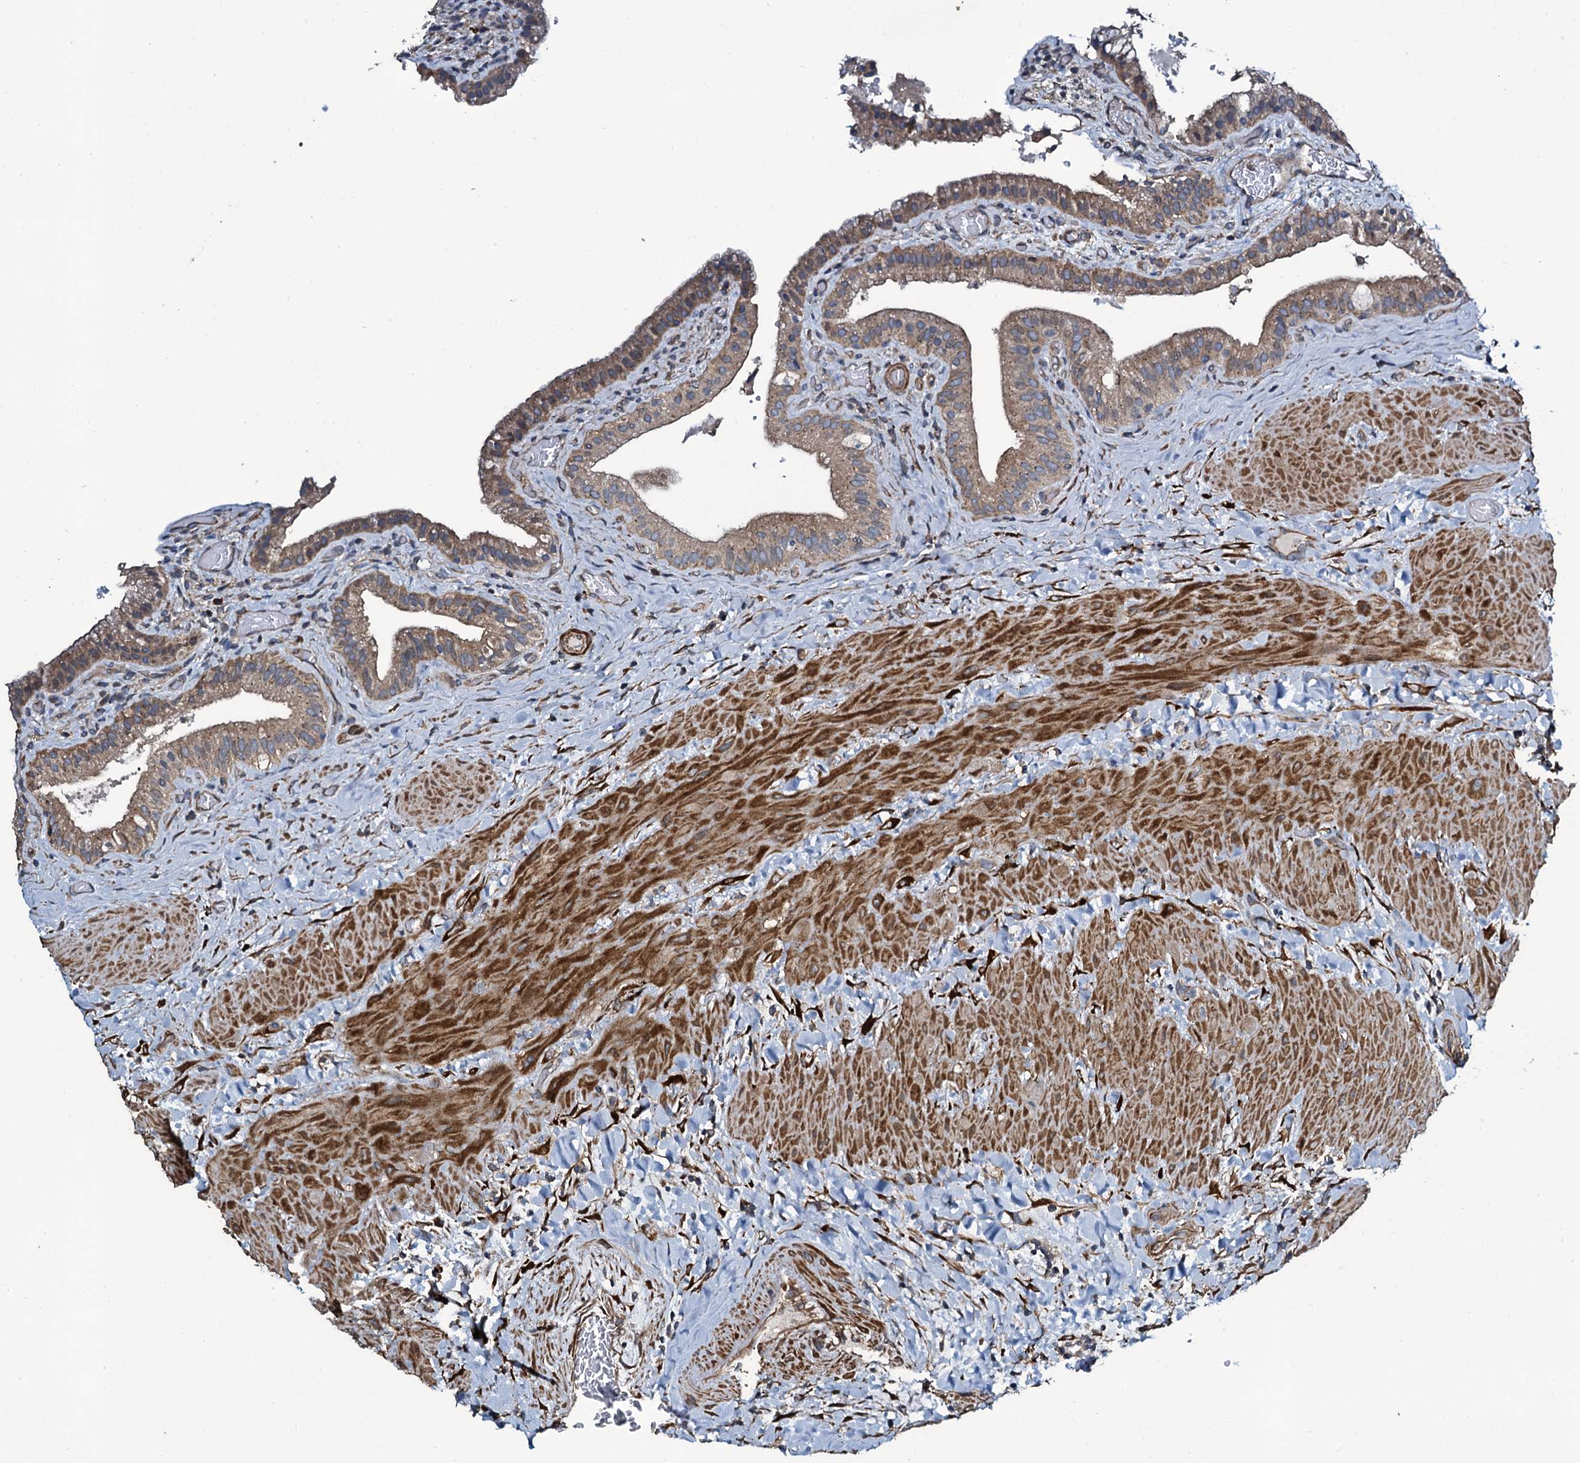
{"staining": {"intensity": "moderate", "quantity": ">75%", "location": "cytoplasmic/membranous"}, "tissue": "gallbladder", "cell_type": "Glandular cells", "image_type": "normal", "snomed": [{"axis": "morphology", "description": "Normal tissue, NOS"}, {"axis": "topography", "description": "Gallbladder"}], "caption": "The photomicrograph shows a brown stain indicating the presence of a protein in the cytoplasmic/membranous of glandular cells in gallbladder.", "gene": "WIPF3", "patient": {"sex": "male", "age": 24}}